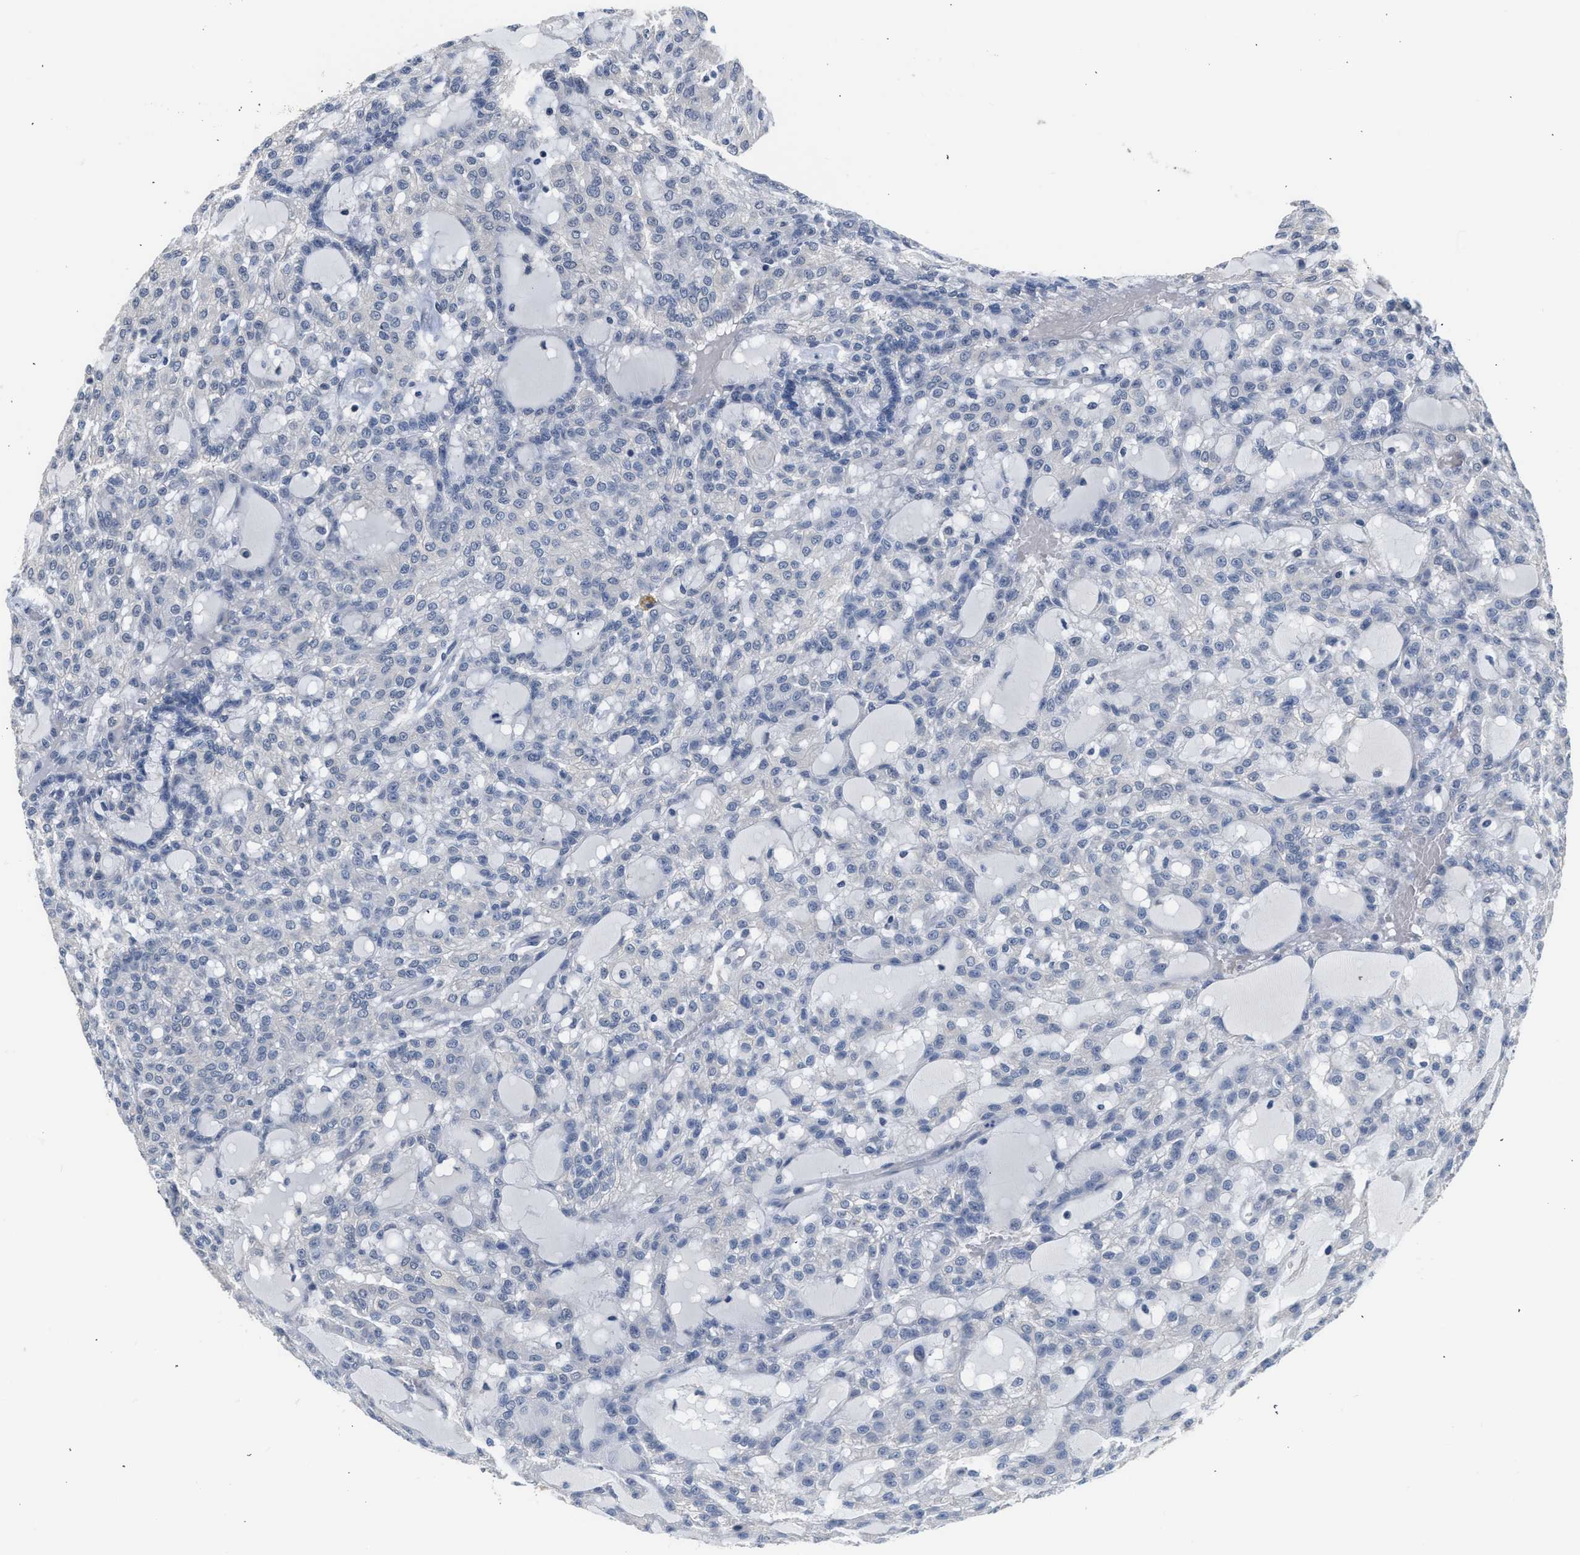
{"staining": {"intensity": "negative", "quantity": "none", "location": "none"}, "tissue": "renal cancer", "cell_type": "Tumor cells", "image_type": "cancer", "snomed": [{"axis": "morphology", "description": "Adenocarcinoma, NOS"}, {"axis": "topography", "description": "Kidney"}], "caption": "The micrograph reveals no significant staining in tumor cells of adenocarcinoma (renal).", "gene": "CSF3R", "patient": {"sex": "male", "age": 63}}